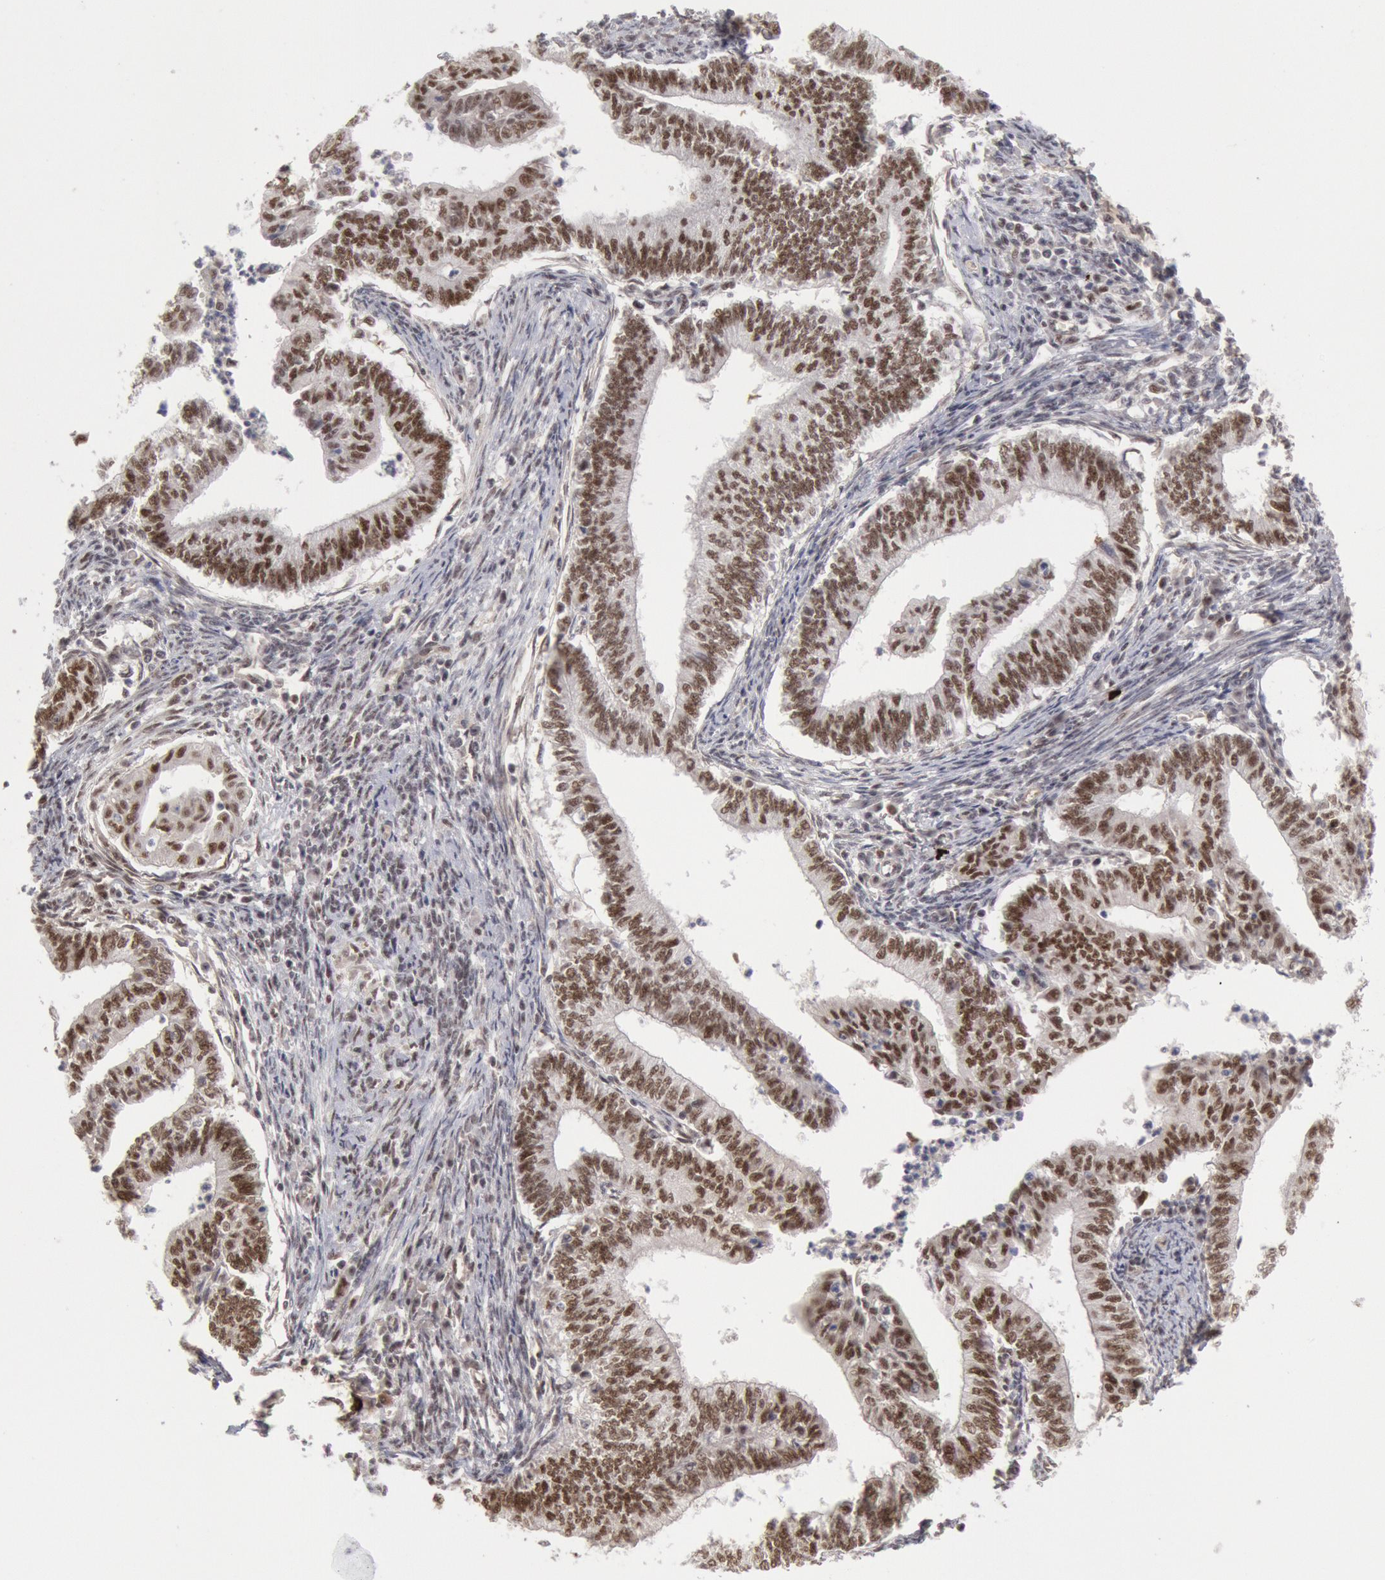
{"staining": {"intensity": "moderate", "quantity": "25%-75%", "location": "nuclear"}, "tissue": "endometrial cancer", "cell_type": "Tumor cells", "image_type": "cancer", "snomed": [{"axis": "morphology", "description": "Adenocarcinoma, NOS"}, {"axis": "topography", "description": "Endometrium"}], "caption": "This is a micrograph of IHC staining of endometrial cancer (adenocarcinoma), which shows moderate positivity in the nuclear of tumor cells.", "gene": "PPP4R3B", "patient": {"sex": "female", "age": 66}}